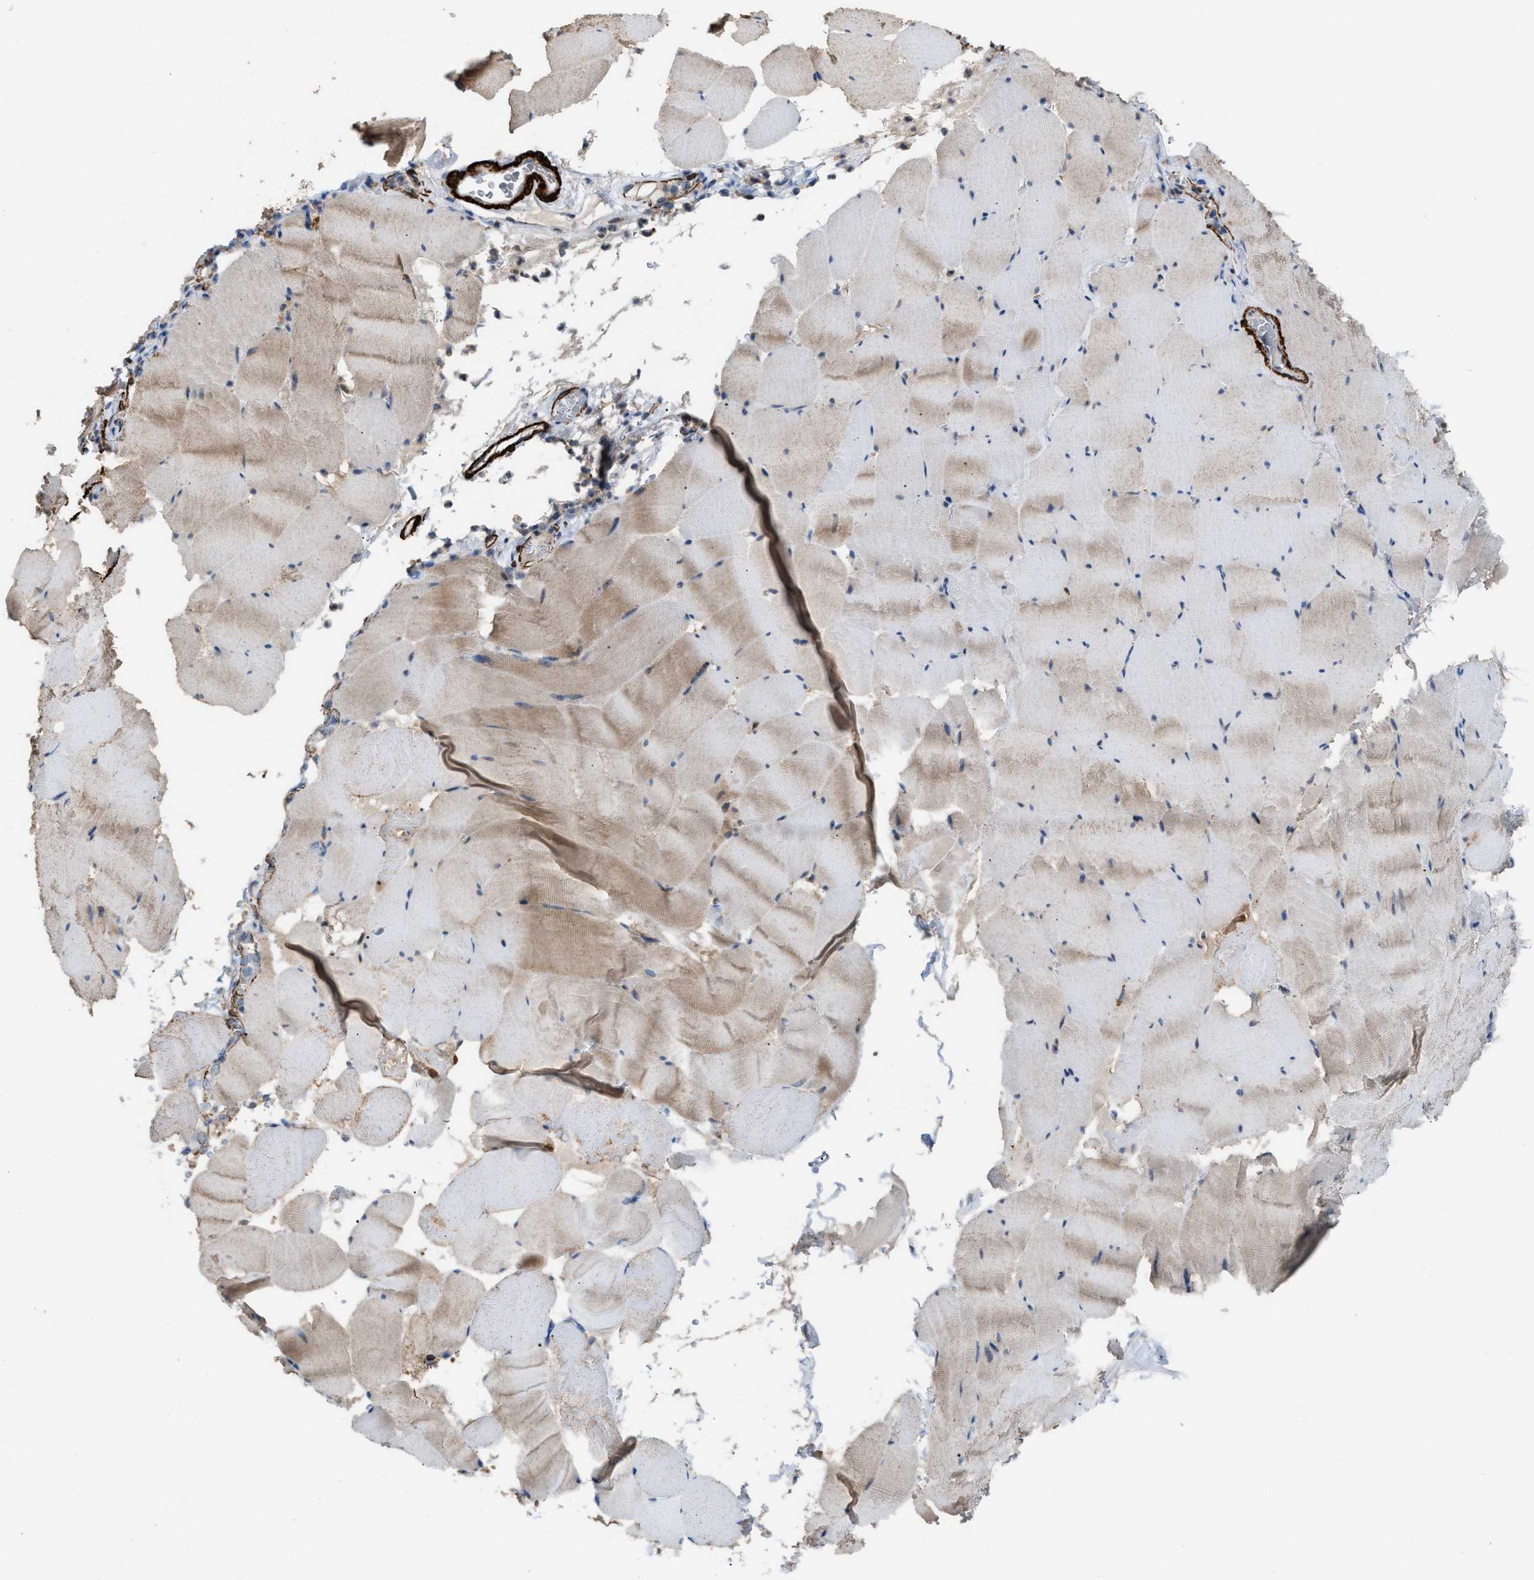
{"staining": {"intensity": "moderate", "quantity": "<25%", "location": "cytoplasmic/membranous,nuclear"}, "tissue": "skeletal muscle", "cell_type": "Myocytes", "image_type": "normal", "snomed": [{"axis": "morphology", "description": "Normal tissue, NOS"}, {"axis": "topography", "description": "Skeletal muscle"}], "caption": "DAB (3,3'-diaminobenzidine) immunohistochemical staining of unremarkable human skeletal muscle exhibits moderate cytoplasmic/membranous,nuclear protein positivity in approximately <25% of myocytes. (IHC, brightfield microscopy, high magnification).", "gene": "NQO2", "patient": {"sex": "male", "age": 62}}